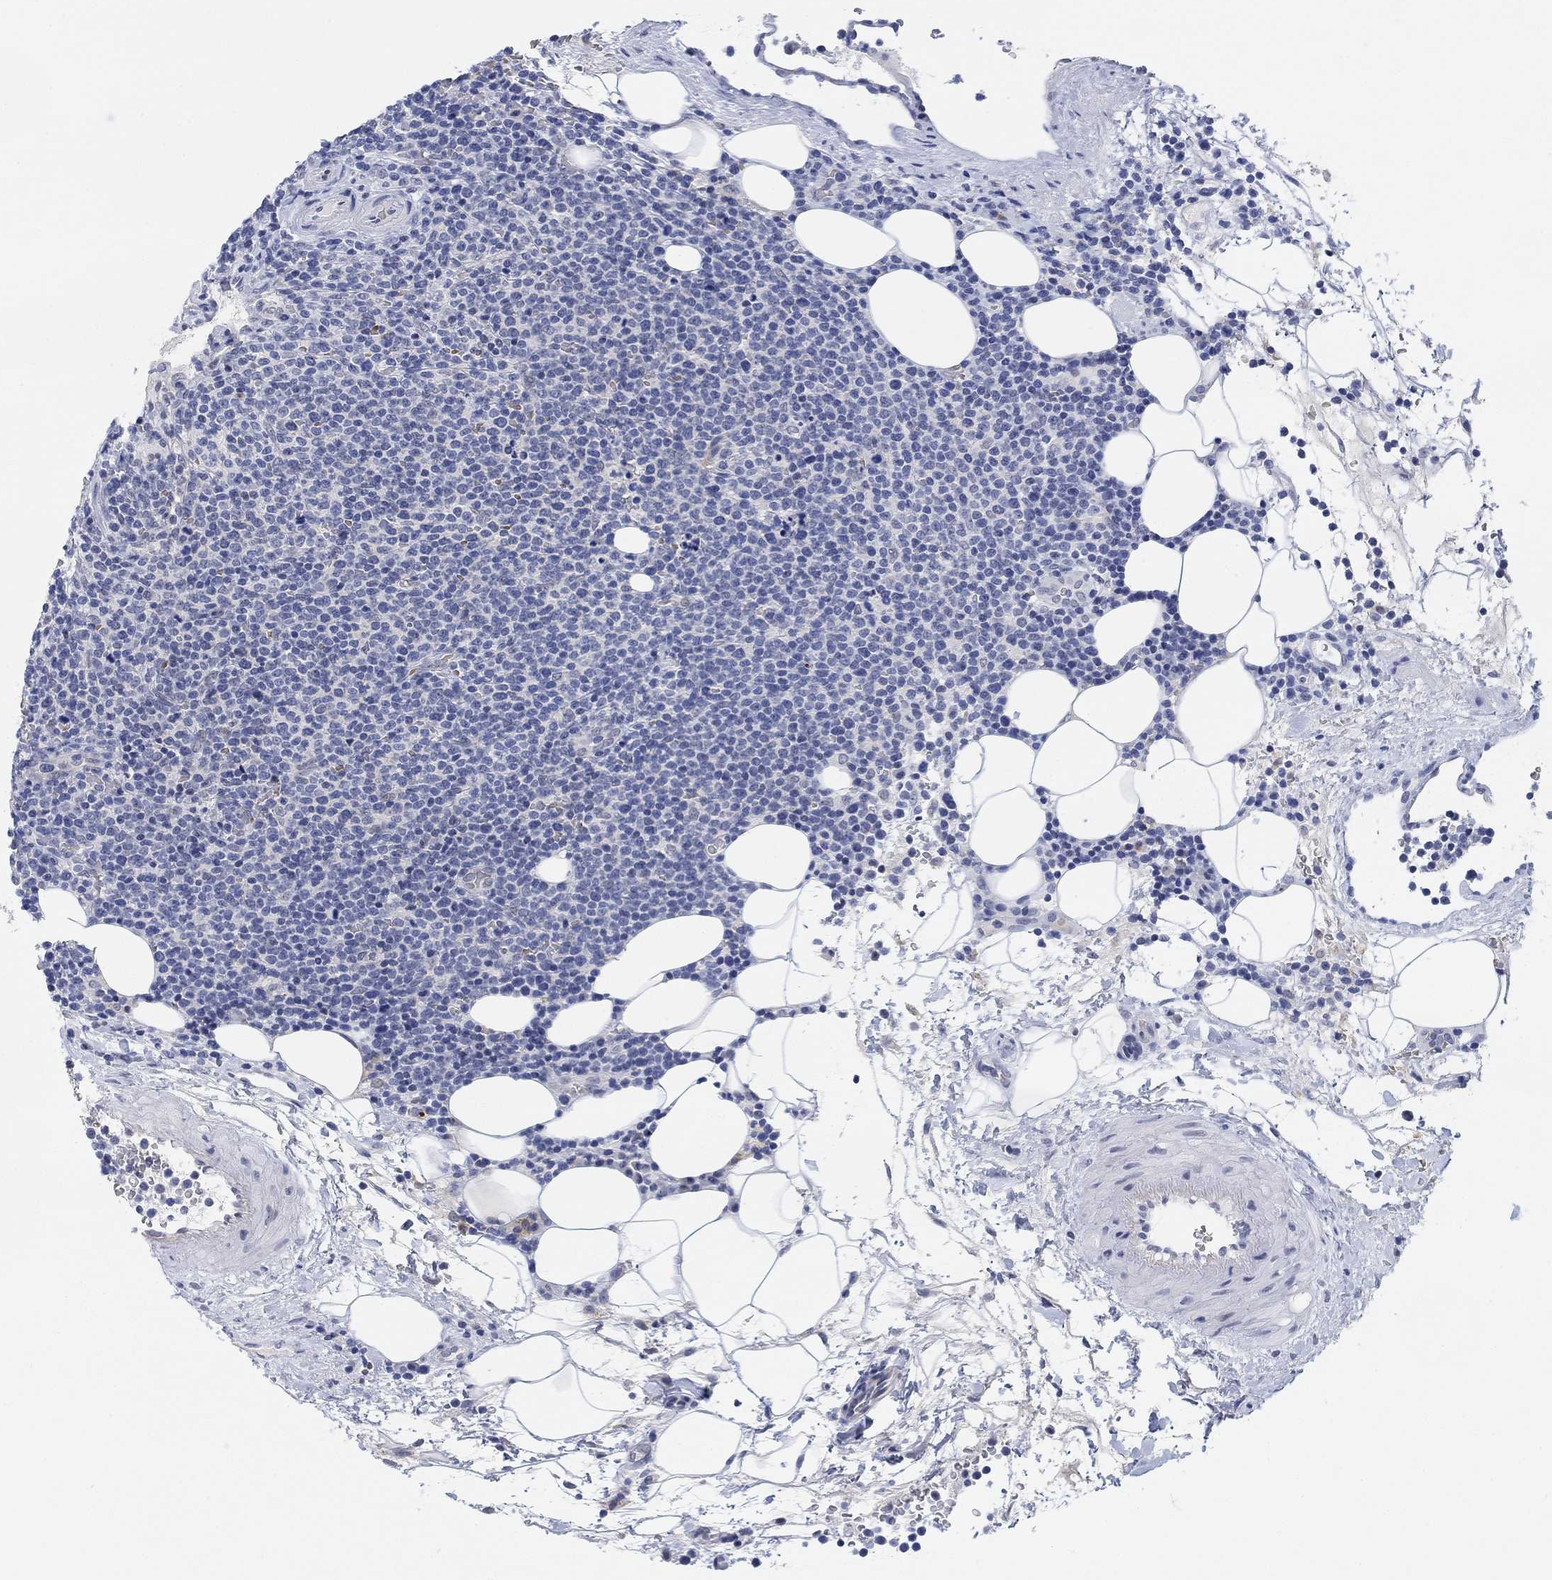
{"staining": {"intensity": "negative", "quantity": "none", "location": "none"}, "tissue": "lymphoma", "cell_type": "Tumor cells", "image_type": "cancer", "snomed": [{"axis": "morphology", "description": "Malignant lymphoma, non-Hodgkin's type, High grade"}, {"axis": "topography", "description": "Lymph node"}], "caption": "Lymphoma stained for a protein using immunohistochemistry shows no staining tumor cells.", "gene": "PAX6", "patient": {"sex": "male", "age": 61}}